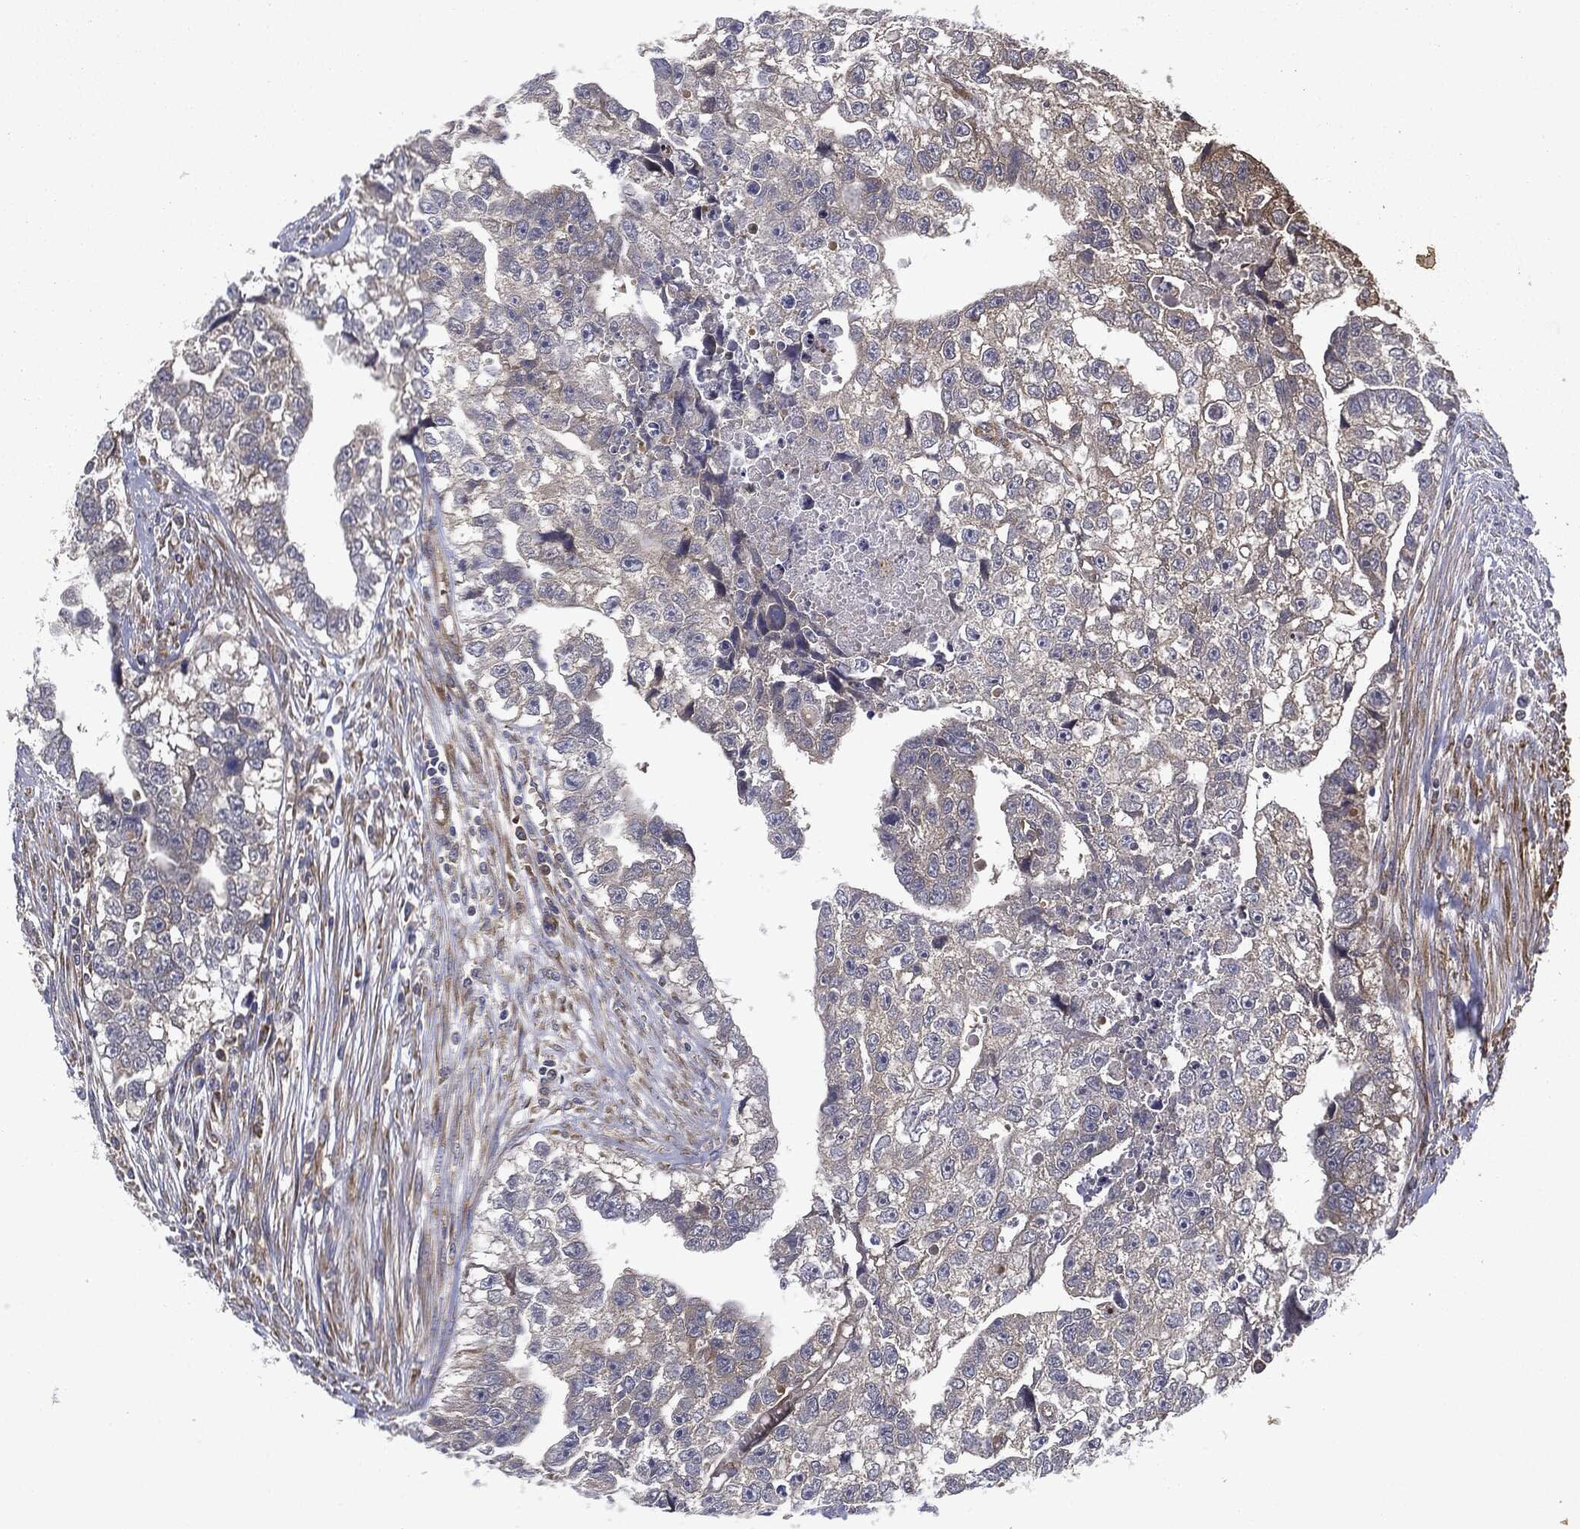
{"staining": {"intensity": "negative", "quantity": "none", "location": "none"}, "tissue": "testis cancer", "cell_type": "Tumor cells", "image_type": "cancer", "snomed": [{"axis": "morphology", "description": "Carcinoma, Embryonal, NOS"}, {"axis": "morphology", "description": "Teratoma, malignant, NOS"}, {"axis": "topography", "description": "Testis"}], "caption": "IHC photomicrograph of human testis cancer (teratoma (malignant)) stained for a protein (brown), which reveals no positivity in tumor cells. Nuclei are stained in blue.", "gene": "EIF2AK2", "patient": {"sex": "male", "age": 44}}